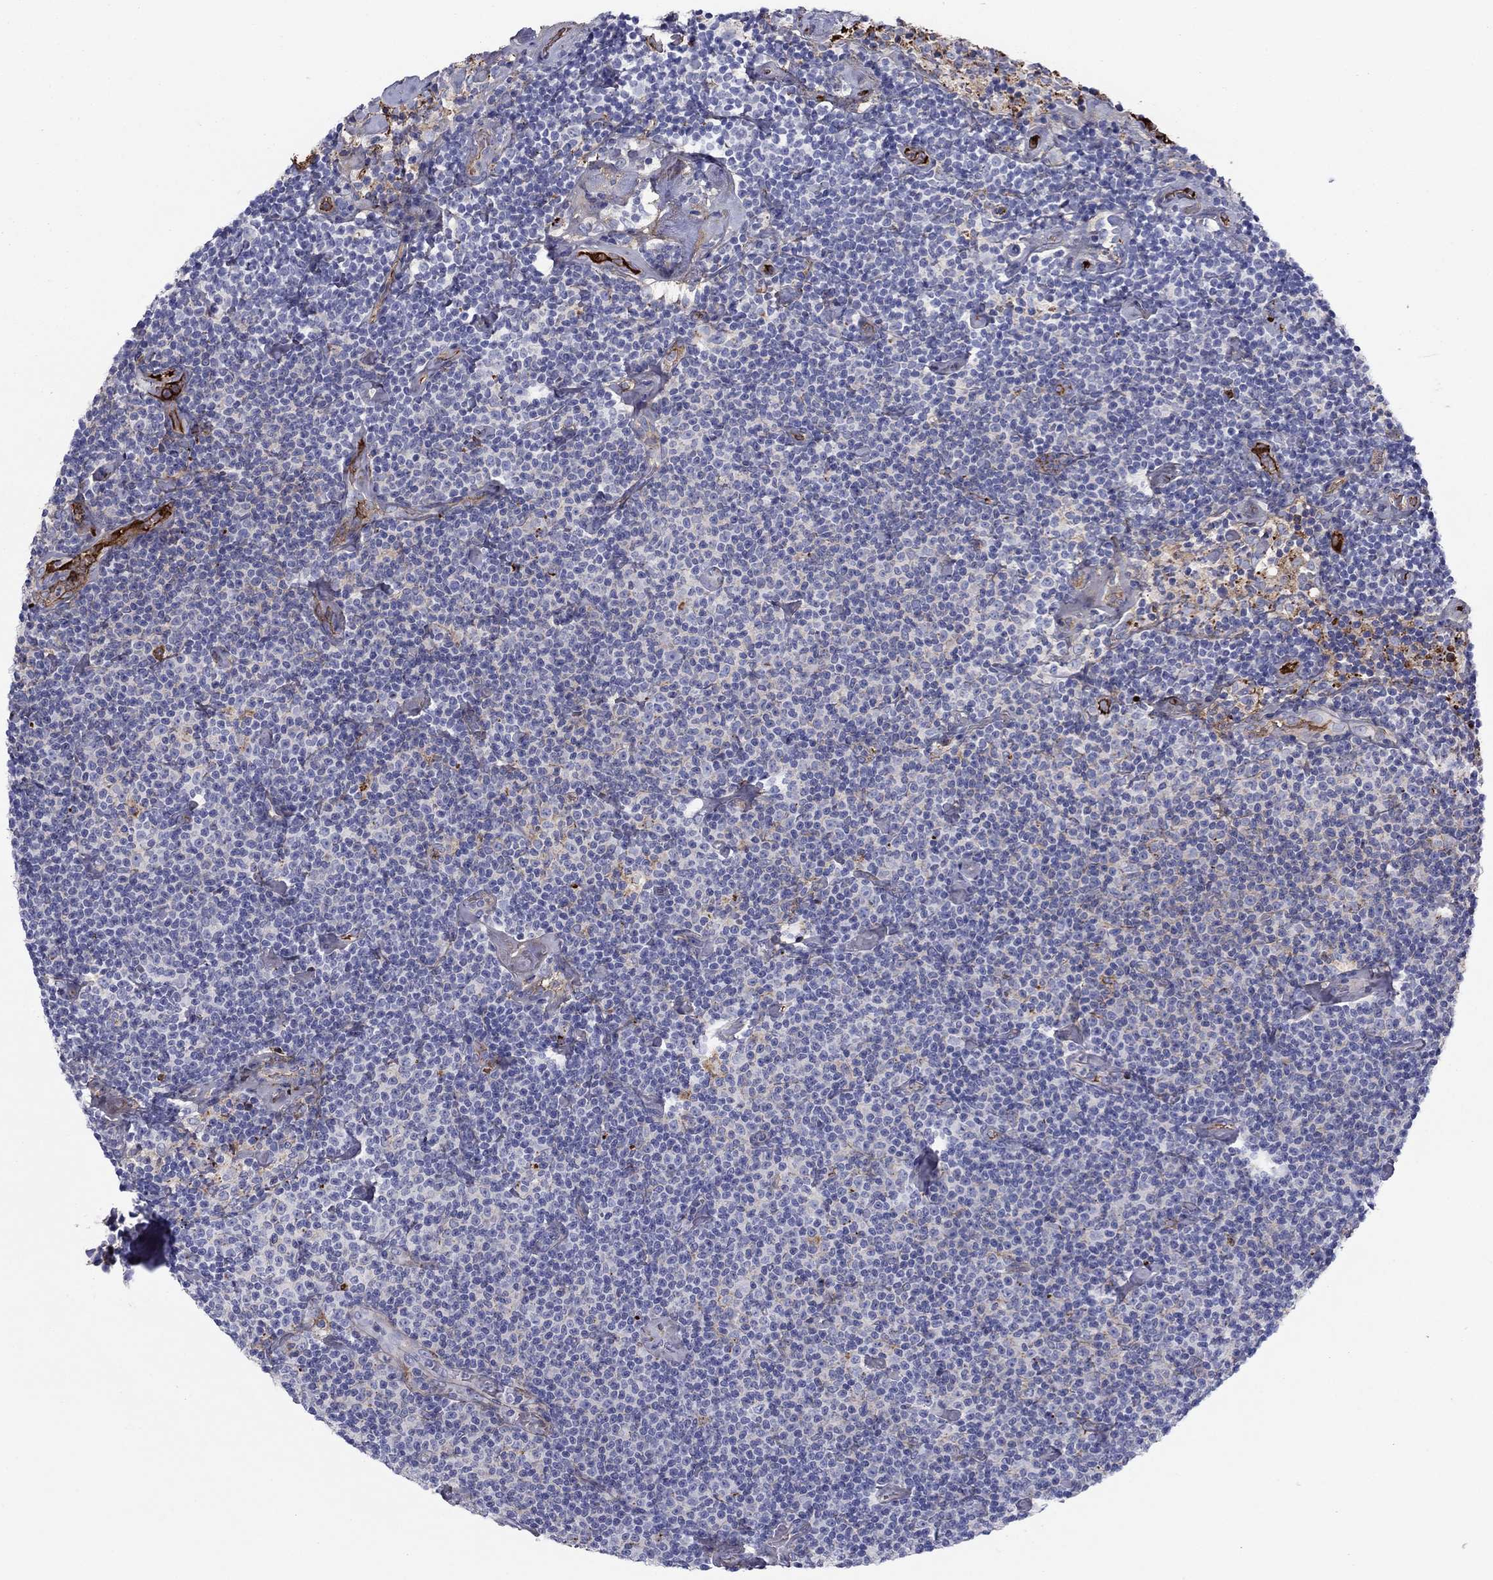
{"staining": {"intensity": "negative", "quantity": "none", "location": "none"}, "tissue": "lymphoma", "cell_type": "Tumor cells", "image_type": "cancer", "snomed": [{"axis": "morphology", "description": "Malignant lymphoma, non-Hodgkin's type, Low grade"}, {"axis": "topography", "description": "Lymph node"}], "caption": "Tumor cells show no significant positivity in malignant lymphoma, non-Hodgkin's type (low-grade). Brightfield microscopy of IHC stained with DAB (brown) and hematoxylin (blue), captured at high magnification.", "gene": "HPX", "patient": {"sex": "male", "age": 81}}